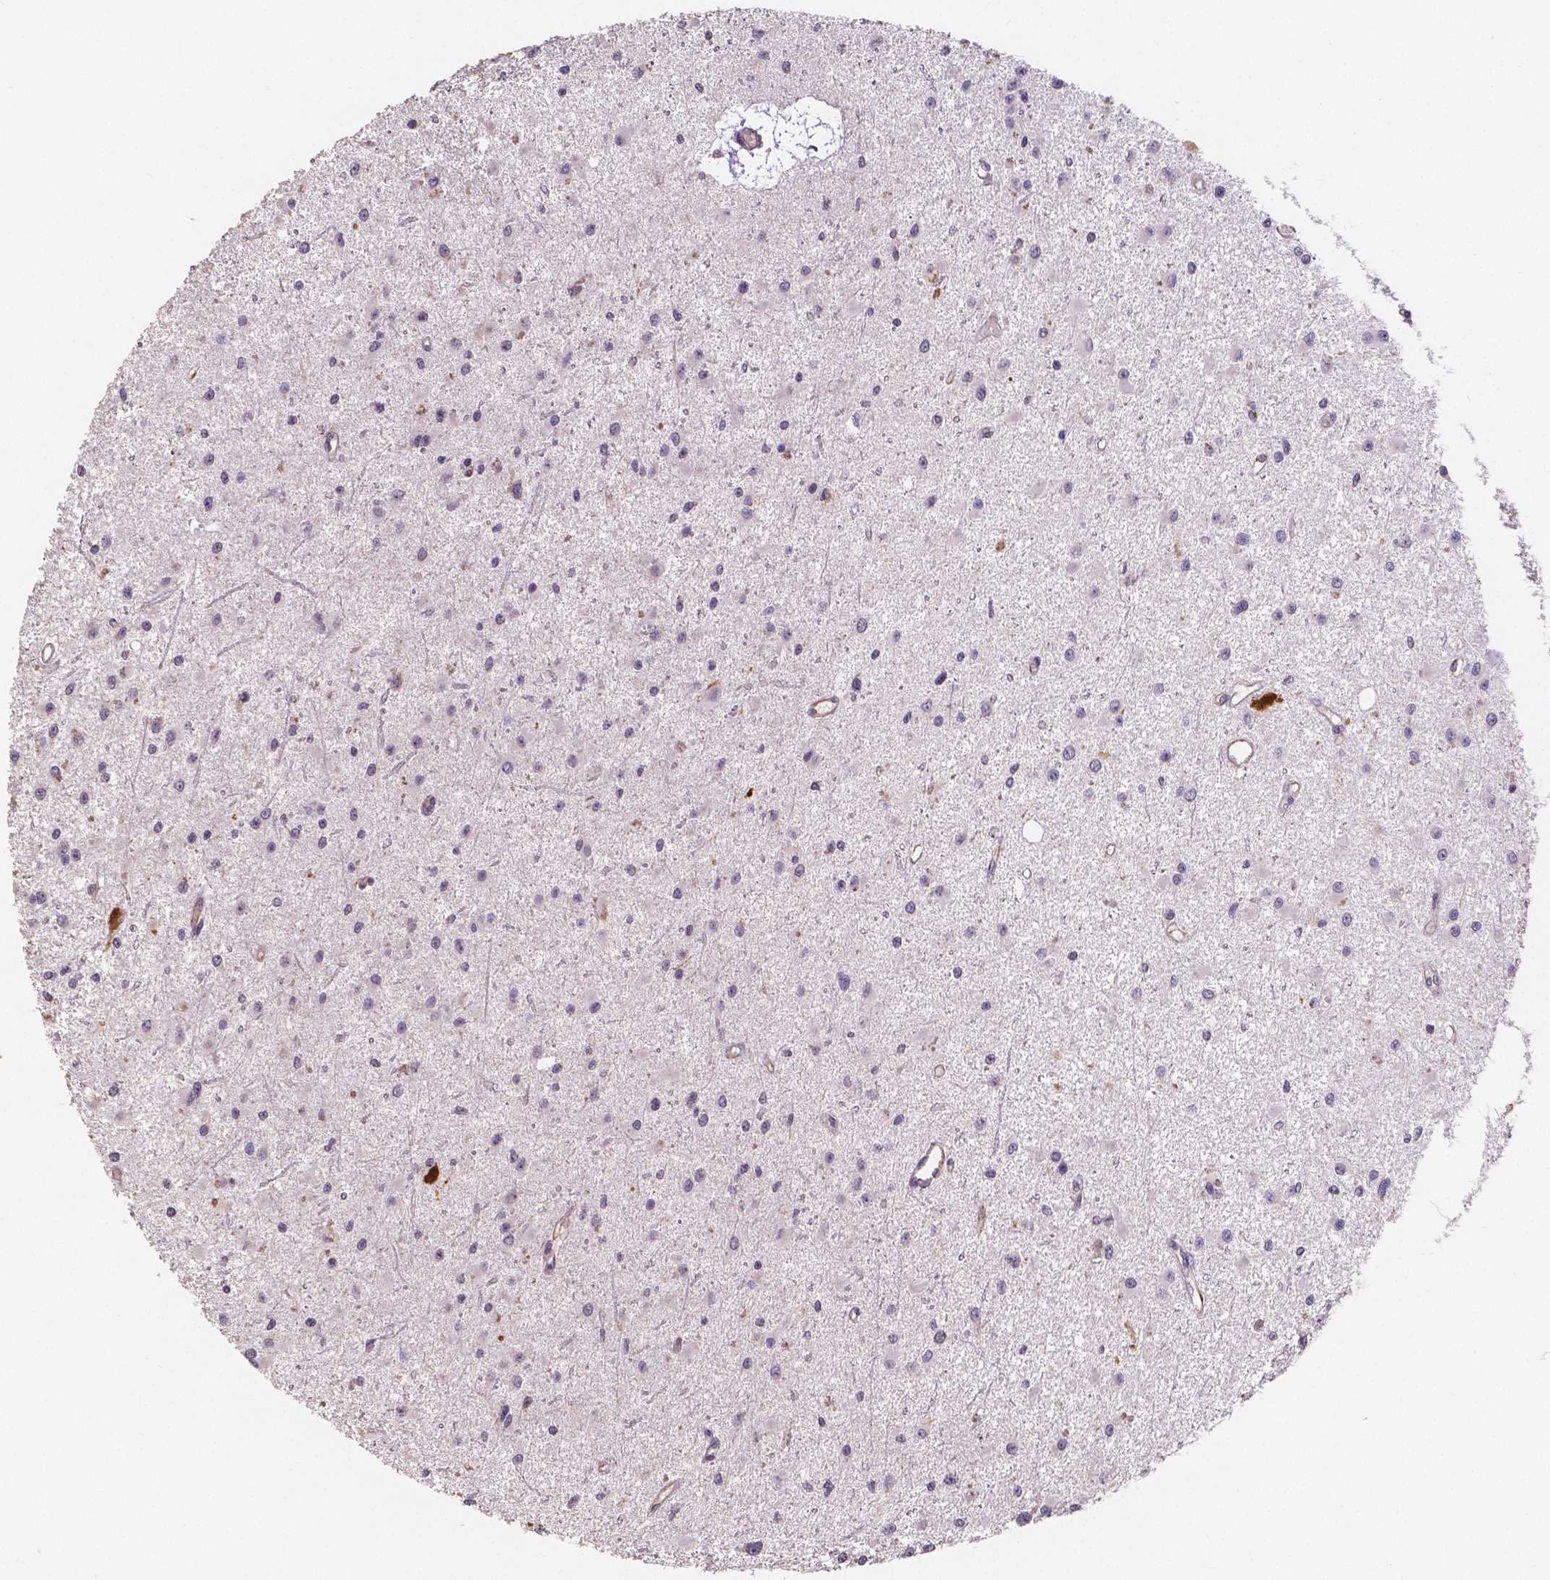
{"staining": {"intensity": "negative", "quantity": "none", "location": "none"}, "tissue": "glioma", "cell_type": "Tumor cells", "image_type": "cancer", "snomed": [{"axis": "morphology", "description": "Glioma, malignant, High grade"}, {"axis": "topography", "description": "Brain"}], "caption": "Glioma was stained to show a protein in brown. There is no significant expression in tumor cells. (Brightfield microscopy of DAB (3,3'-diaminobenzidine) immunohistochemistry (IHC) at high magnification).", "gene": "ELAVL2", "patient": {"sex": "male", "age": 54}}